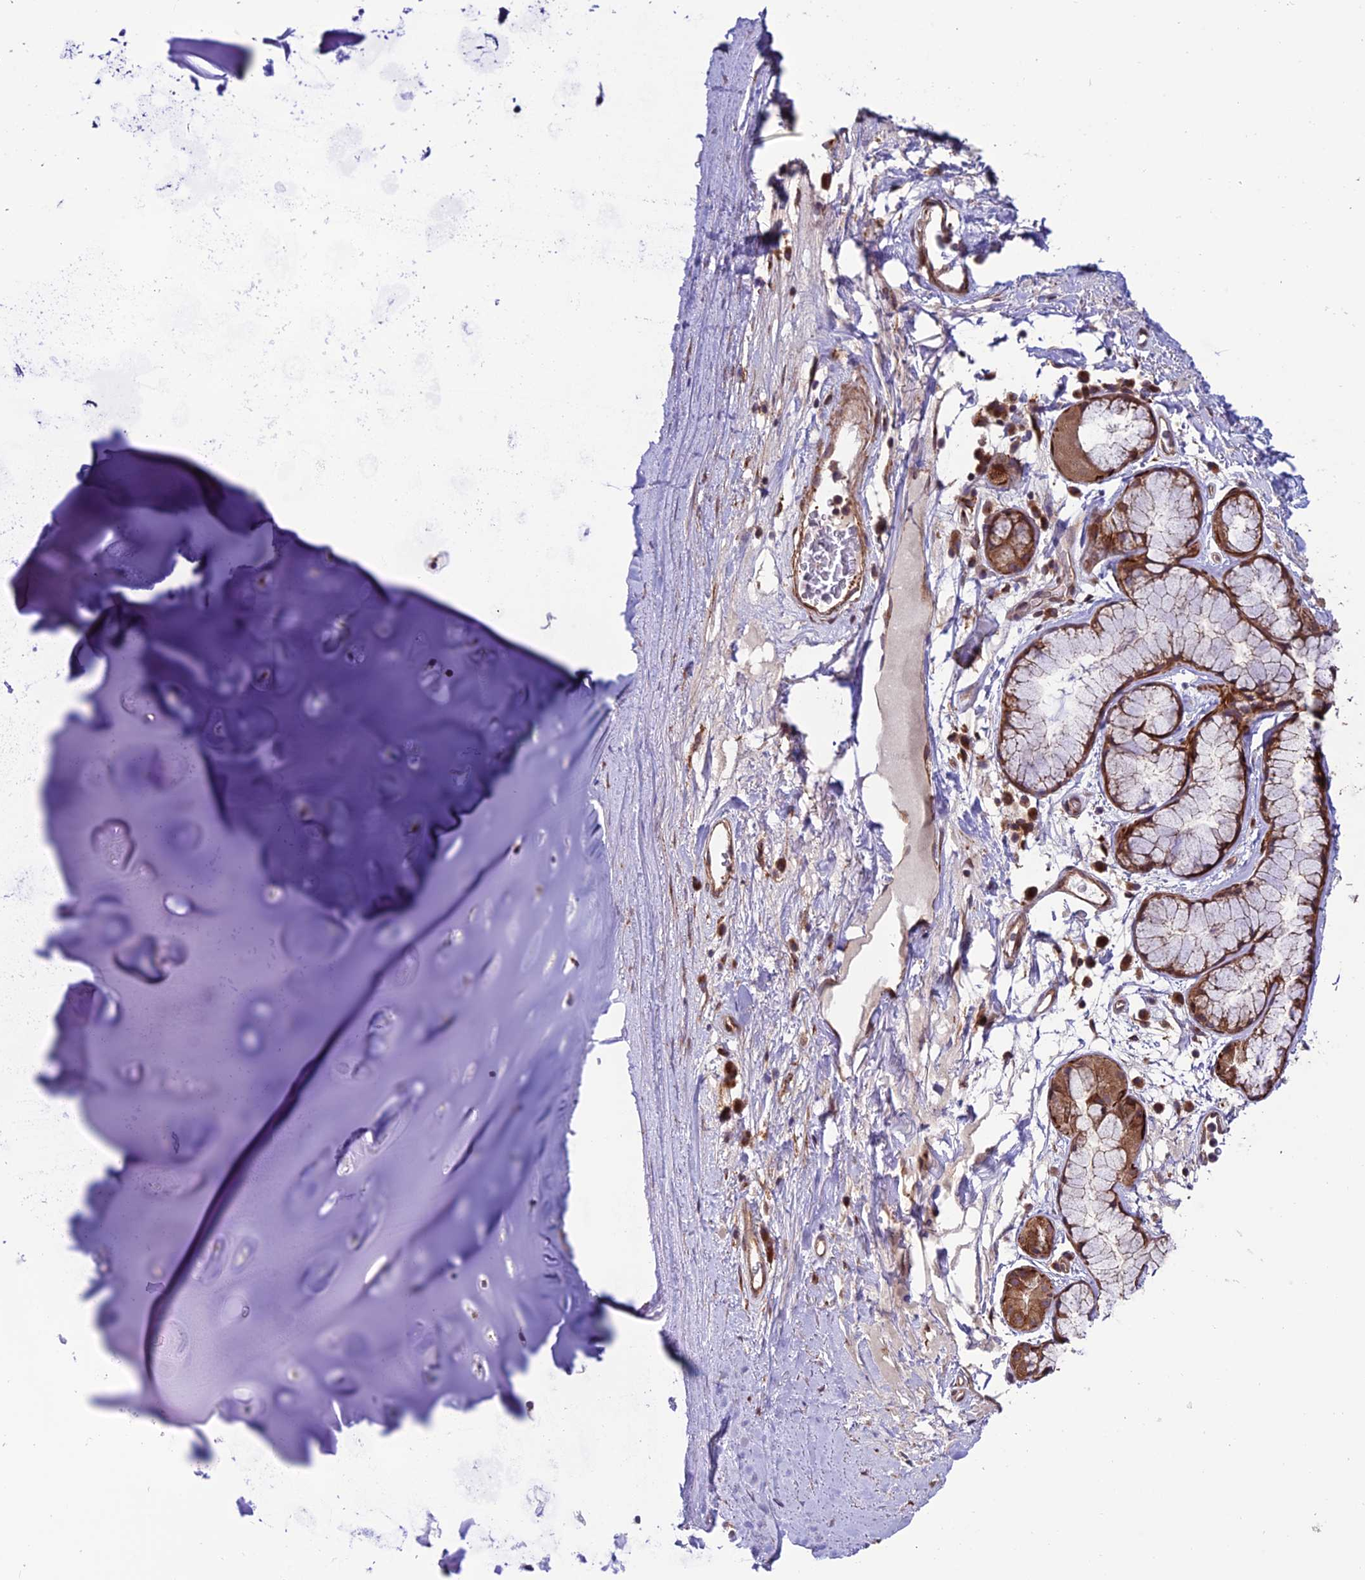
{"staining": {"intensity": "negative", "quantity": "none", "location": "none"}, "tissue": "adipose tissue", "cell_type": "Adipocytes", "image_type": "normal", "snomed": [{"axis": "morphology", "description": "Normal tissue, NOS"}, {"axis": "topography", "description": "Cartilage tissue"}], "caption": "DAB (3,3'-diaminobenzidine) immunohistochemical staining of benign adipose tissue reveals no significant expression in adipocytes.", "gene": "TNIP3", "patient": {"sex": "female", "age": 63}}